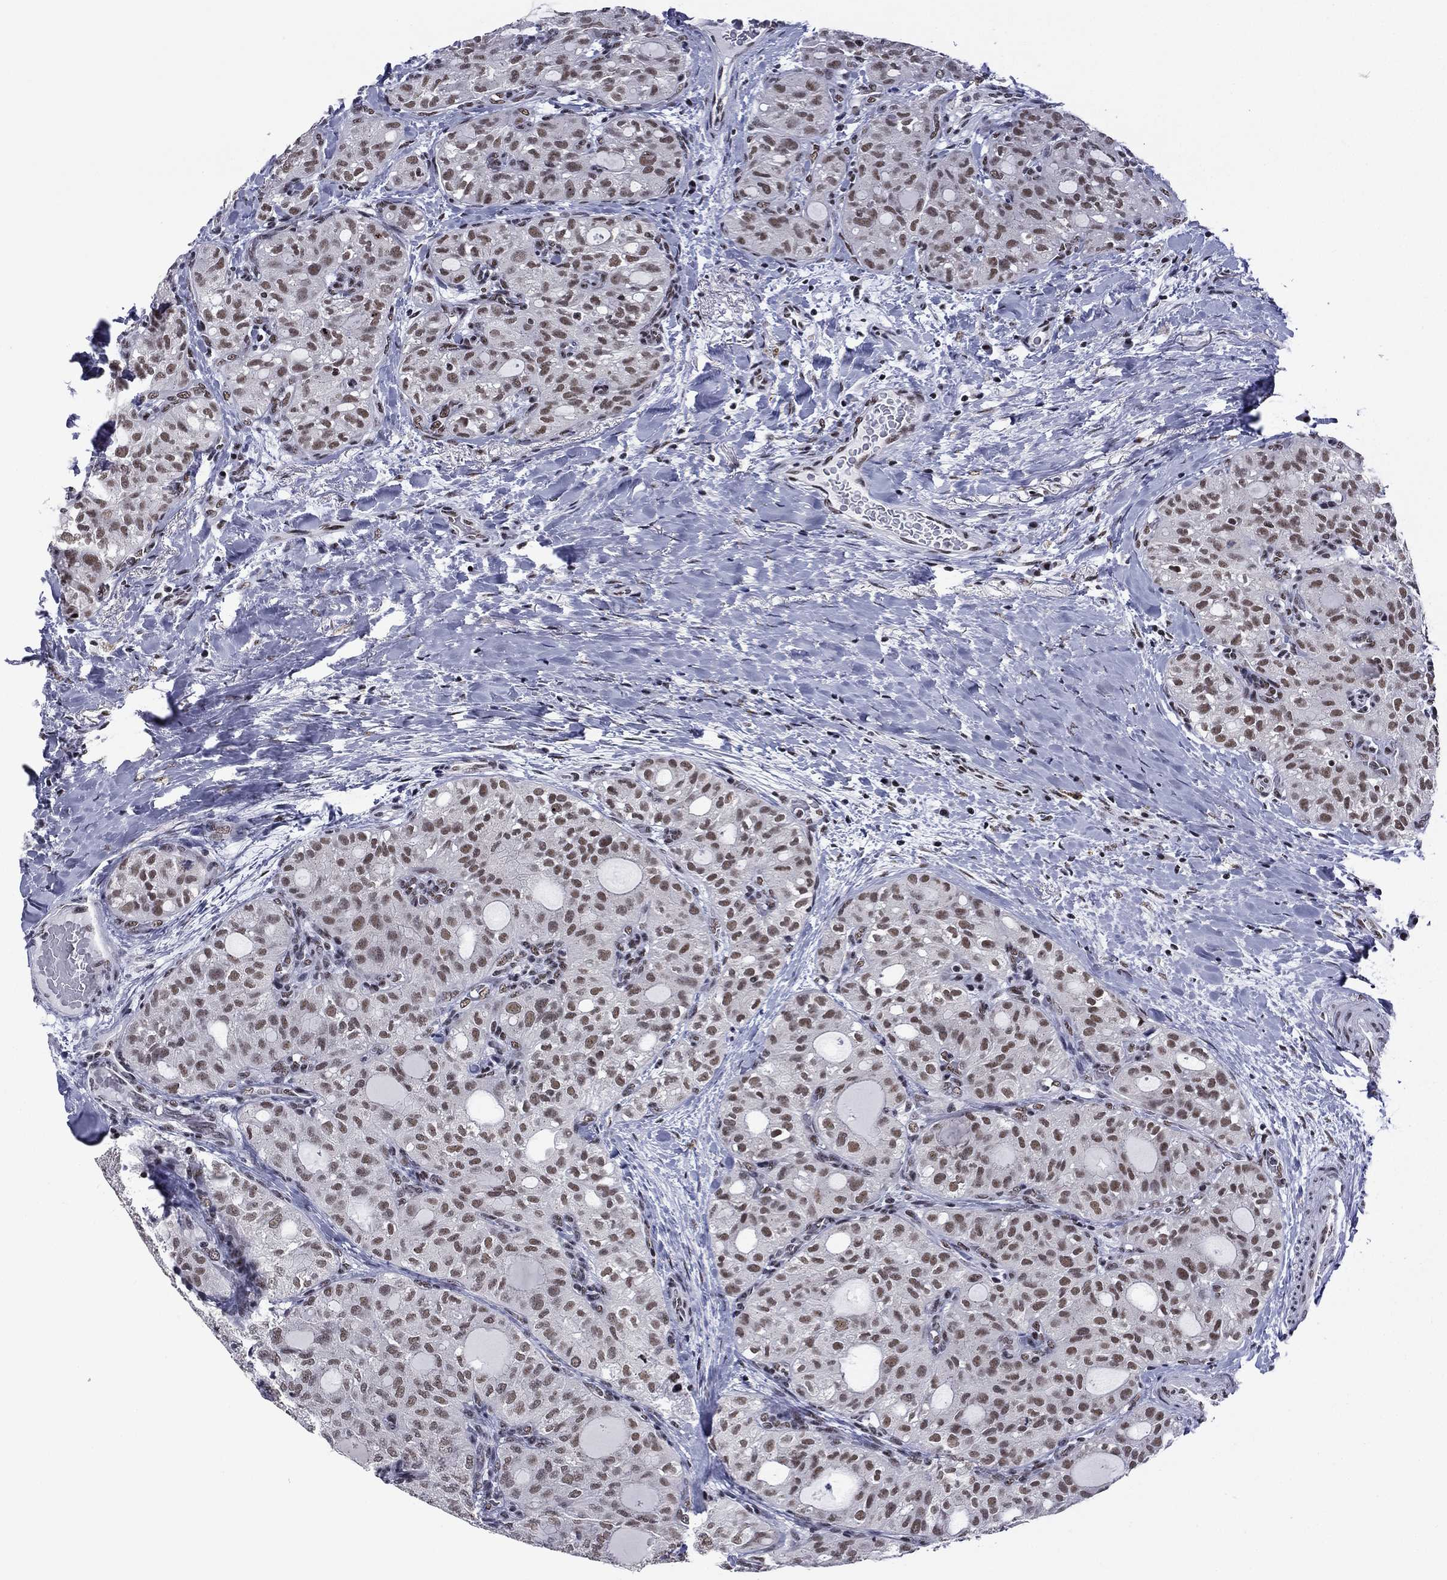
{"staining": {"intensity": "moderate", "quantity": "25%-75%", "location": "nuclear"}, "tissue": "thyroid cancer", "cell_type": "Tumor cells", "image_type": "cancer", "snomed": [{"axis": "morphology", "description": "Follicular adenoma carcinoma, NOS"}, {"axis": "topography", "description": "Thyroid gland"}], "caption": "Human follicular adenoma carcinoma (thyroid) stained with a brown dye displays moderate nuclear positive expression in about 25%-75% of tumor cells.", "gene": "ETV5", "patient": {"sex": "male", "age": 75}}